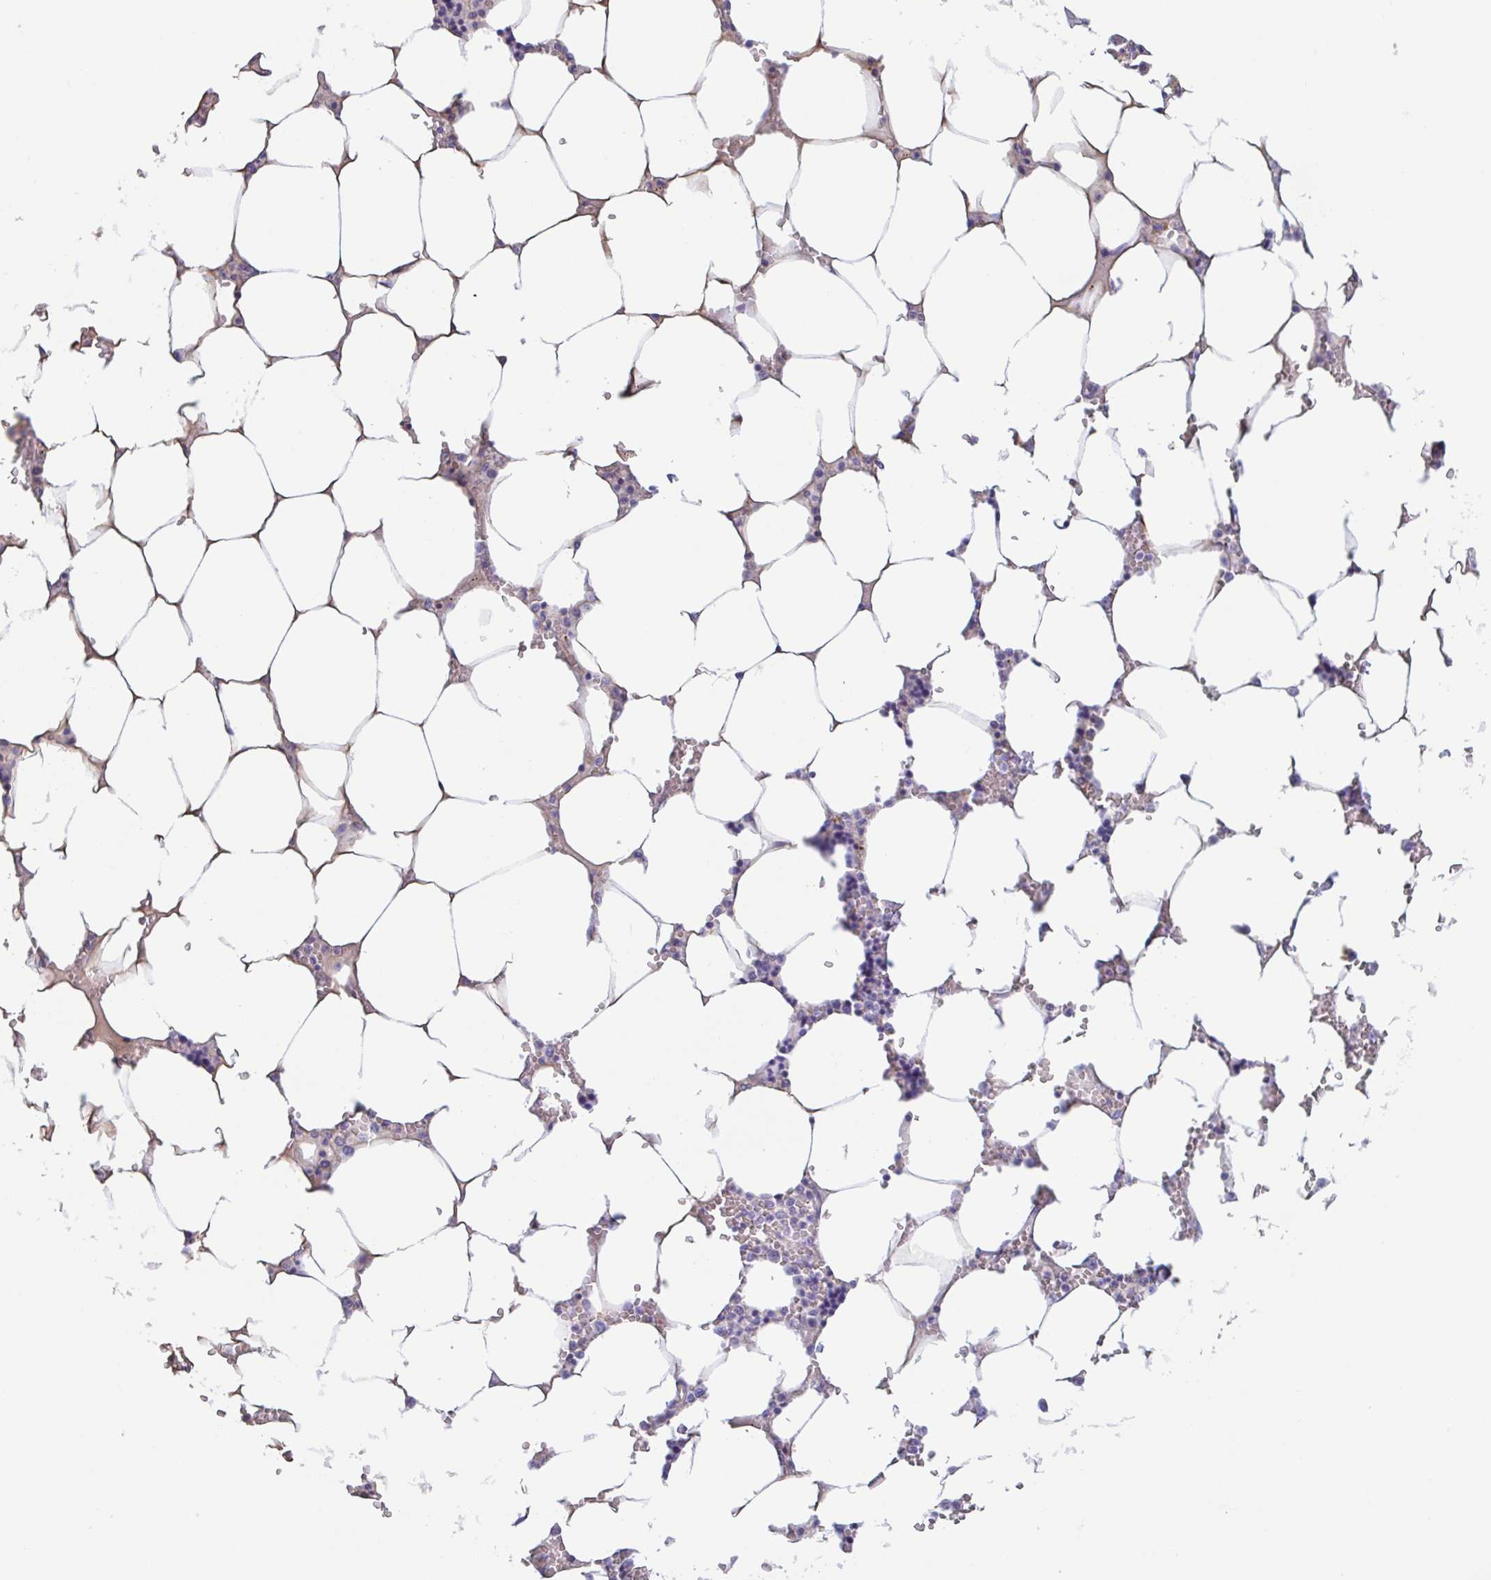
{"staining": {"intensity": "negative", "quantity": "none", "location": "none"}, "tissue": "bone marrow", "cell_type": "Hematopoietic cells", "image_type": "normal", "snomed": [{"axis": "morphology", "description": "Normal tissue, NOS"}, {"axis": "topography", "description": "Bone marrow"}], "caption": "Human bone marrow stained for a protein using IHC exhibits no positivity in hematopoietic cells.", "gene": "TREH", "patient": {"sex": "male", "age": 64}}